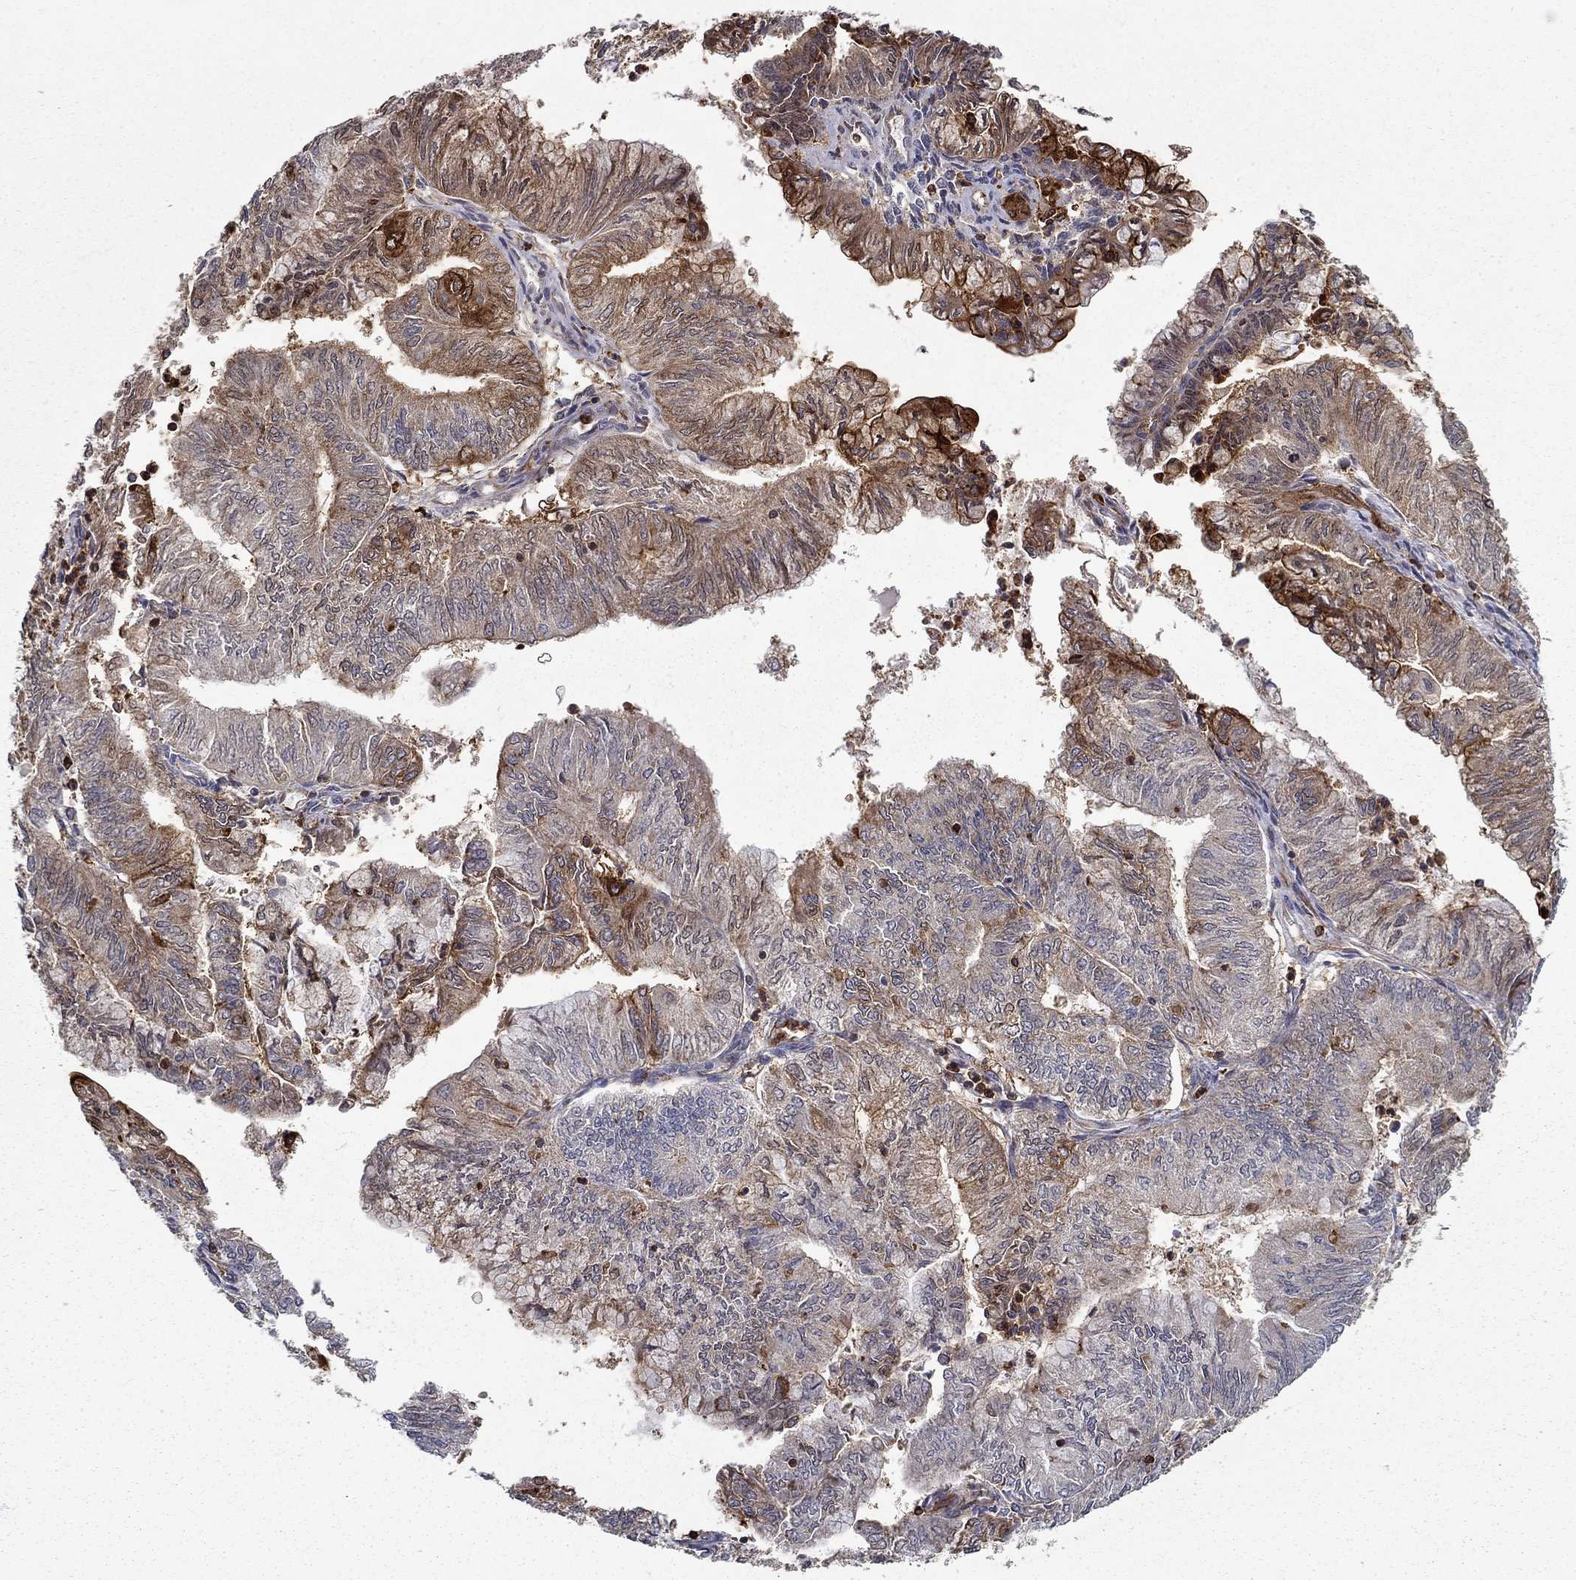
{"staining": {"intensity": "moderate", "quantity": "<25%", "location": "cytoplasmic/membranous"}, "tissue": "endometrial cancer", "cell_type": "Tumor cells", "image_type": "cancer", "snomed": [{"axis": "morphology", "description": "Adenocarcinoma, NOS"}, {"axis": "topography", "description": "Endometrium"}], "caption": "Tumor cells display moderate cytoplasmic/membranous expression in approximately <25% of cells in adenocarcinoma (endometrial).", "gene": "ADM", "patient": {"sex": "female", "age": 59}}